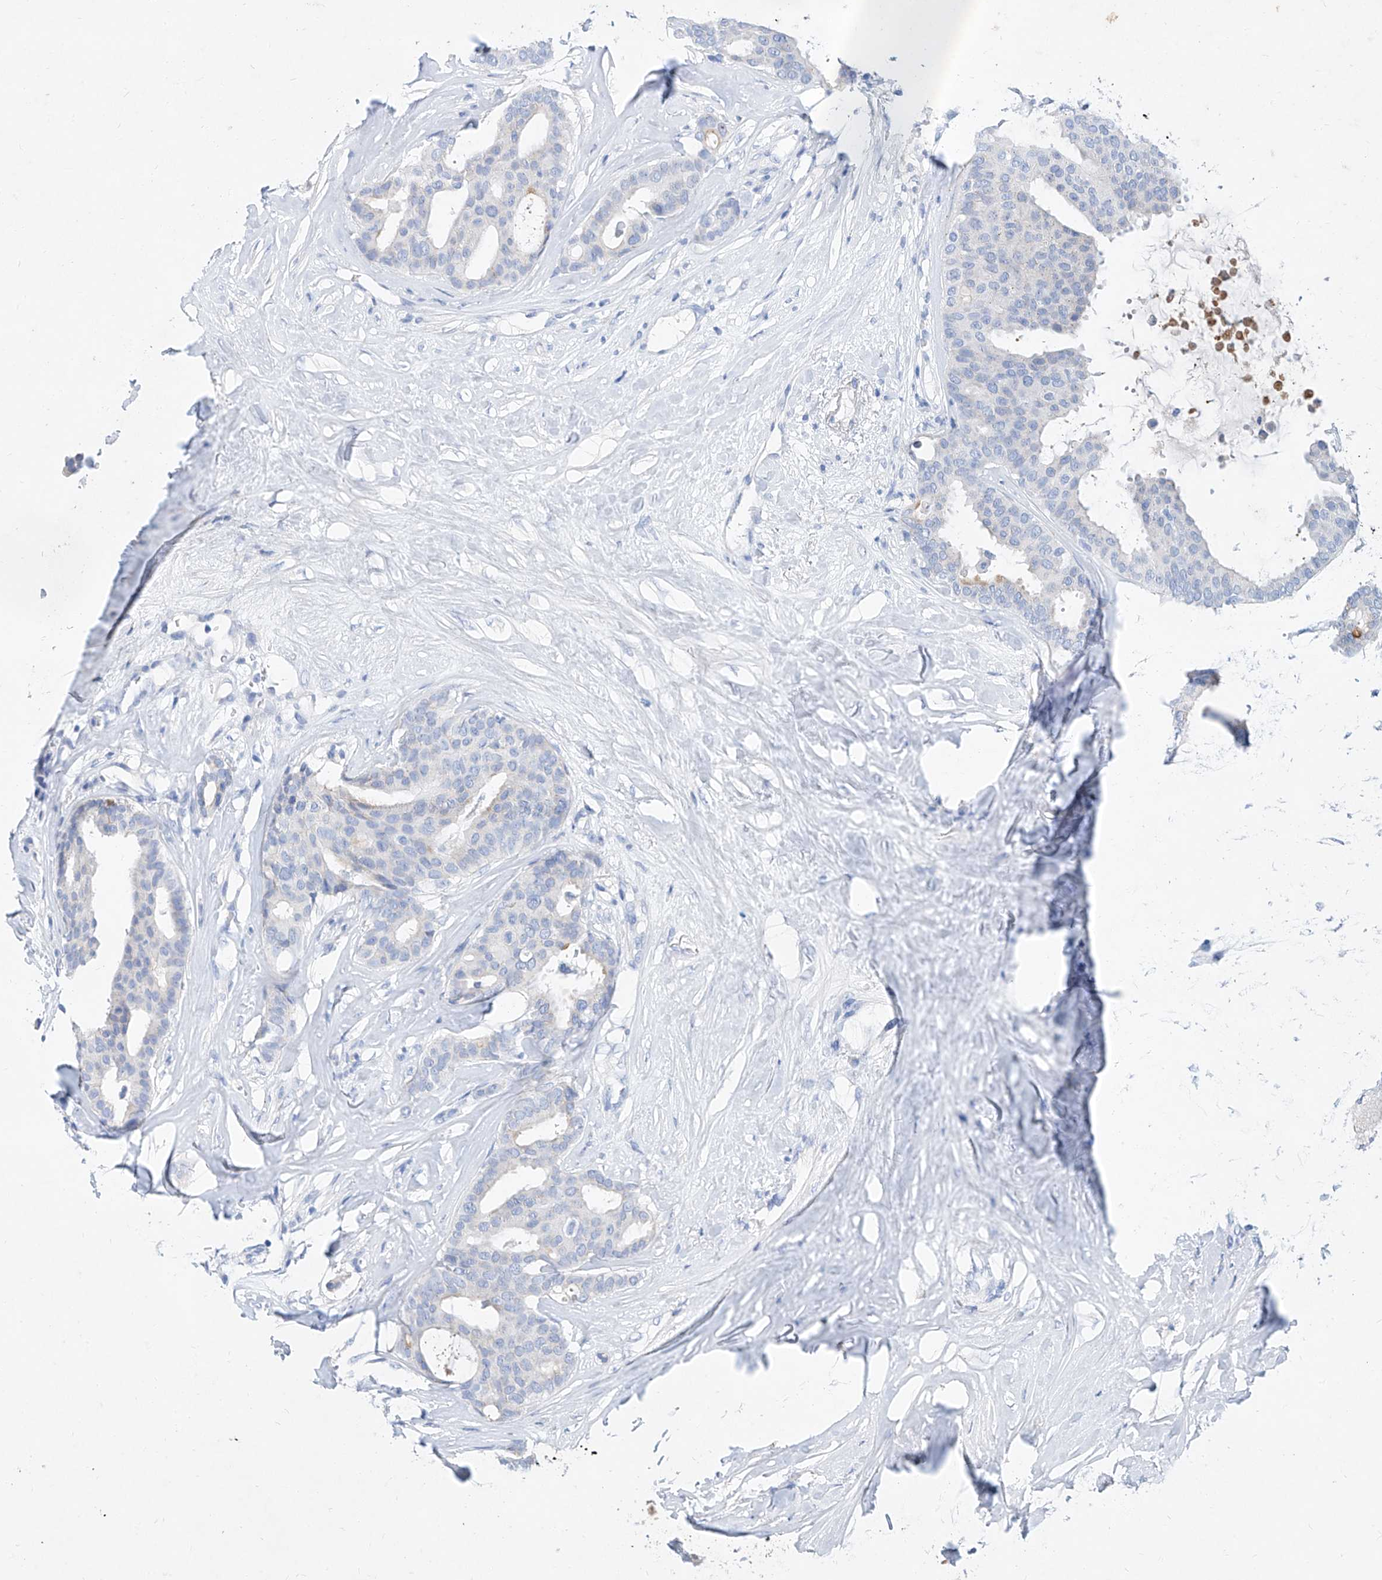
{"staining": {"intensity": "negative", "quantity": "none", "location": "none"}, "tissue": "breast cancer", "cell_type": "Tumor cells", "image_type": "cancer", "snomed": [{"axis": "morphology", "description": "Duct carcinoma"}, {"axis": "topography", "description": "Breast"}], "caption": "Tumor cells are negative for protein expression in human breast intraductal carcinoma.", "gene": "SLC25A29", "patient": {"sex": "female", "age": 75}}